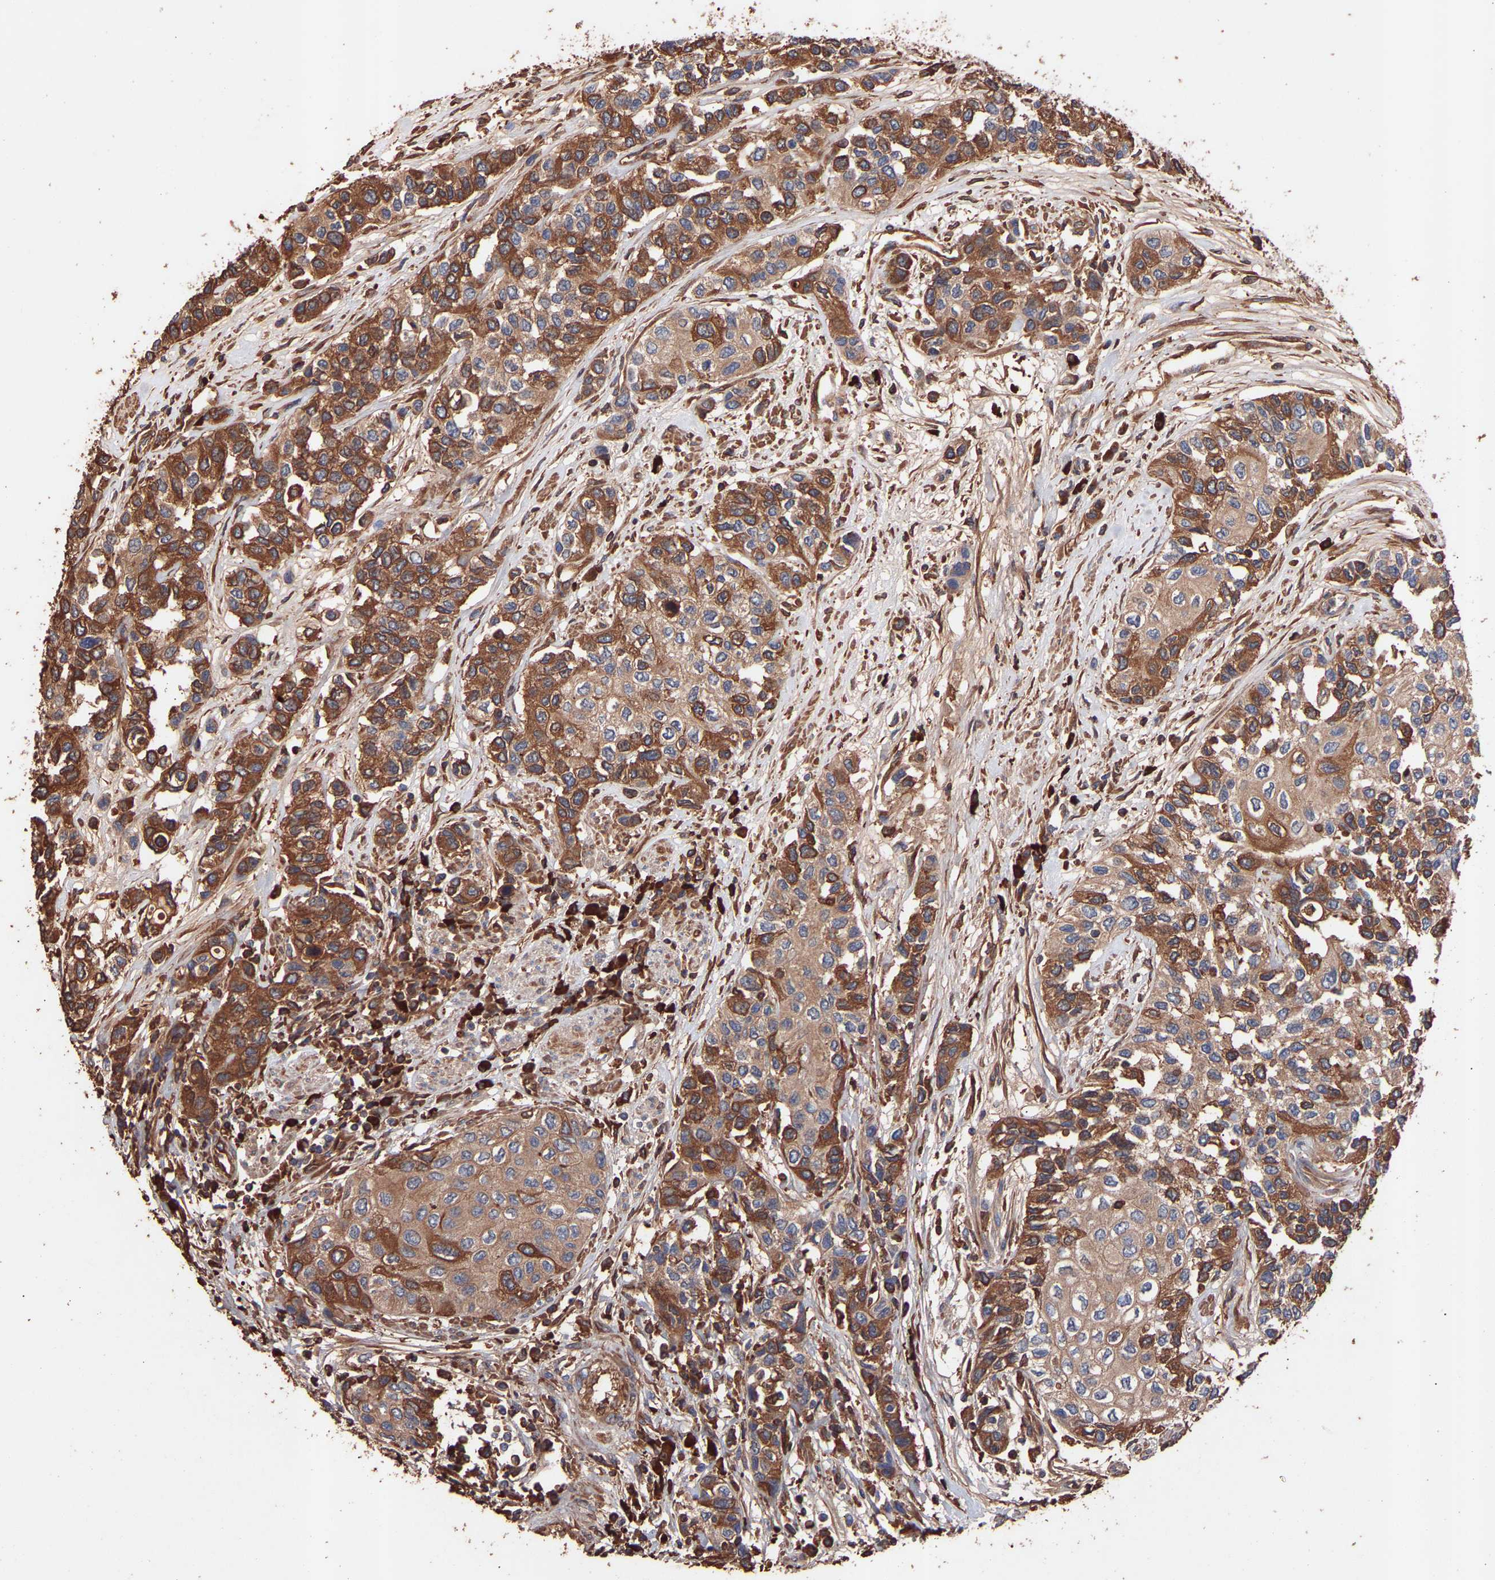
{"staining": {"intensity": "moderate", "quantity": ">75%", "location": "cytoplasmic/membranous"}, "tissue": "urothelial cancer", "cell_type": "Tumor cells", "image_type": "cancer", "snomed": [{"axis": "morphology", "description": "Urothelial carcinoma, High grade"}, {"axis": "topography", "description": "Urinary bladder"}], "caption": "A micrograph of urothelial cancer stained for a protein exhibits moderate cytoplasmic/membranous brown staining in tumor cells.", "gene": "TMEM268", "patient": {"sex": "female", "age": 56}}